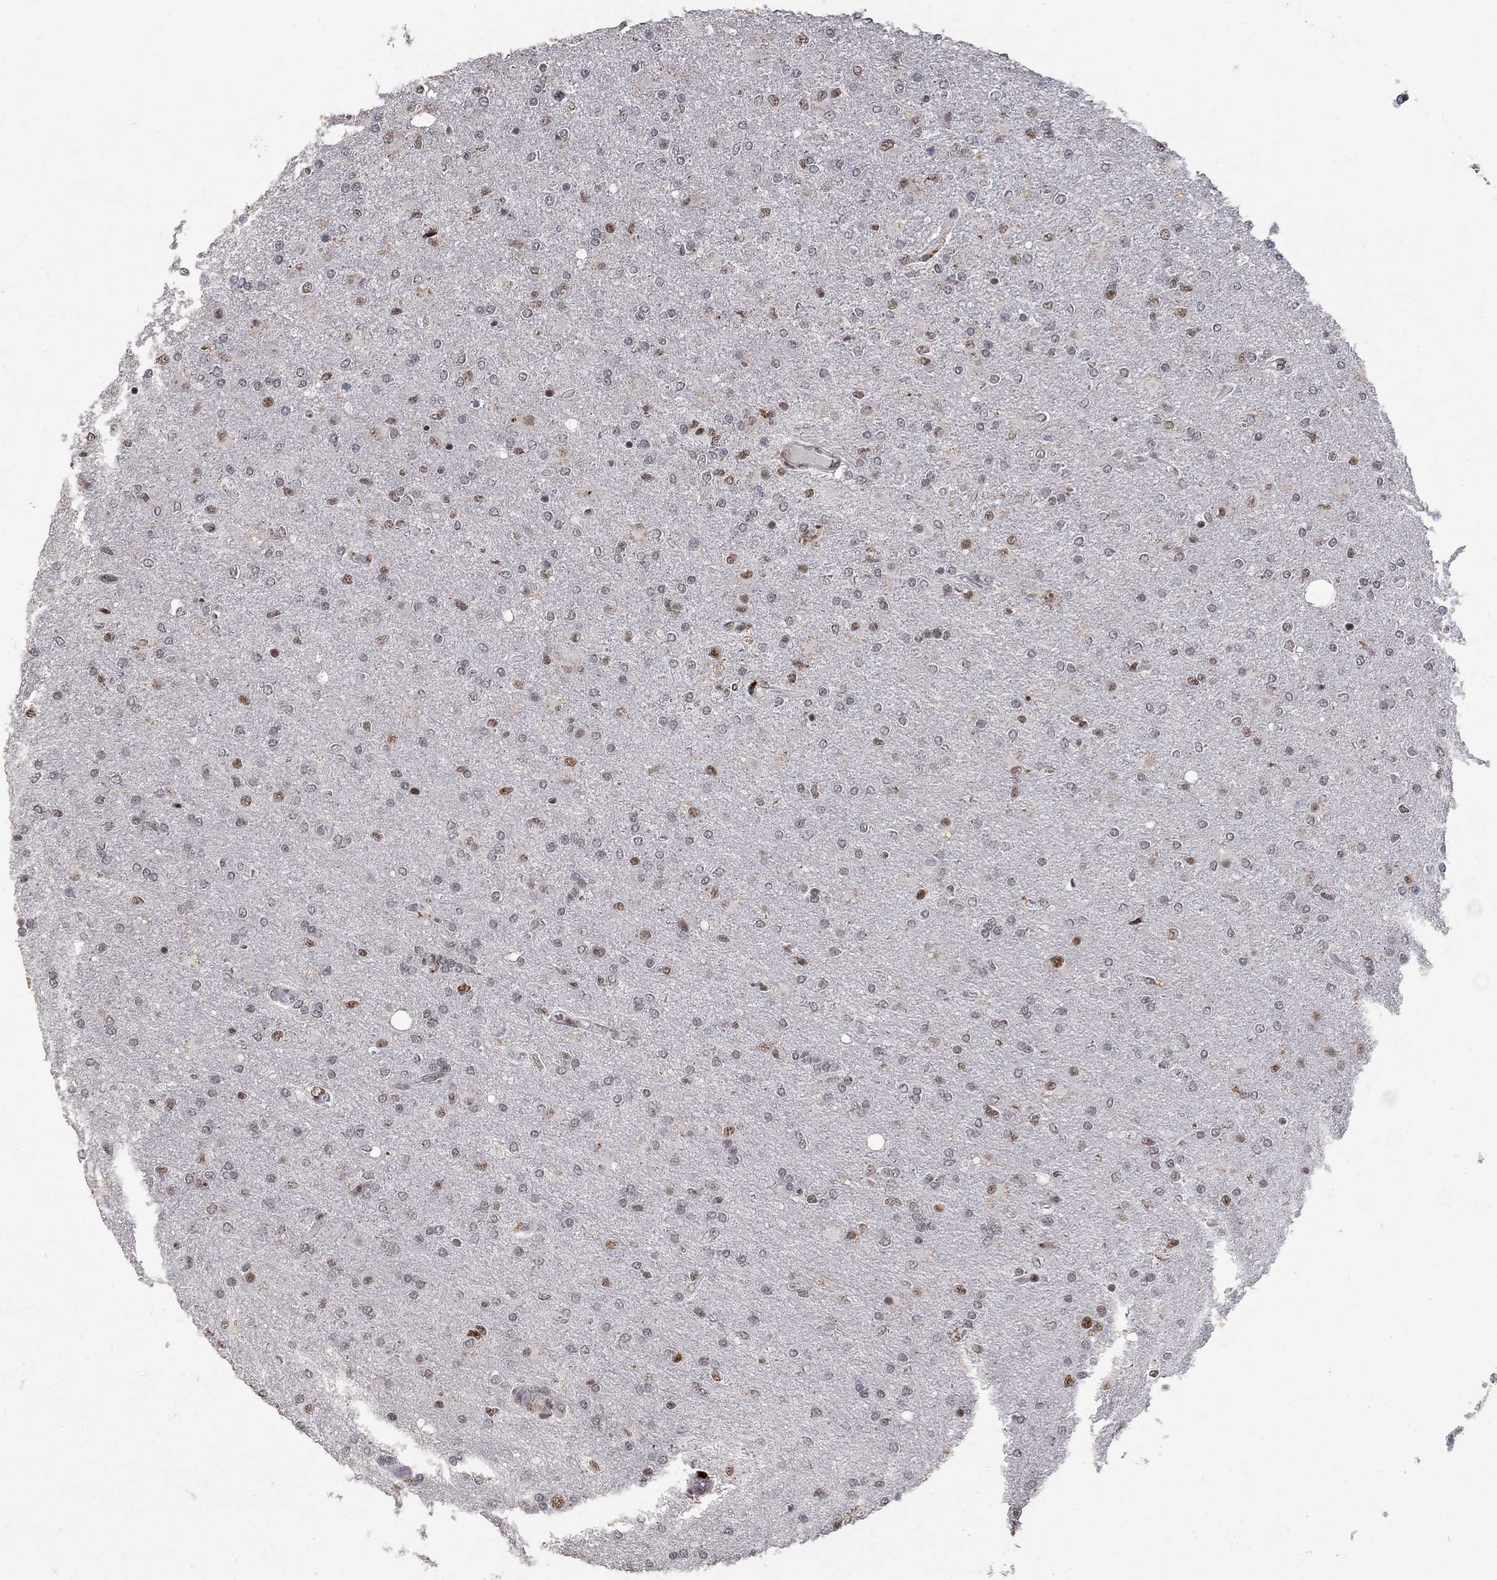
{"staining": {"intensity": "moderate", "quantity": "<25%", "location": "nuclear"}, "tissue": "glioma", "cell_type": "Tumor cells", "image_type": "cancer", "snomed": [{"axis": "morphology", "description": "Glioma, malignant, High grade"}, {"axis": "topography", "description": "Cerebral cortex"}], "caption": "Protein expression by immunohistochemistry (IHC) displays moderate nuclear staining in about <25% of tumor cells in glioma.", "gene": "PNISR", "patient": {"sex": "male", "age": 70}}